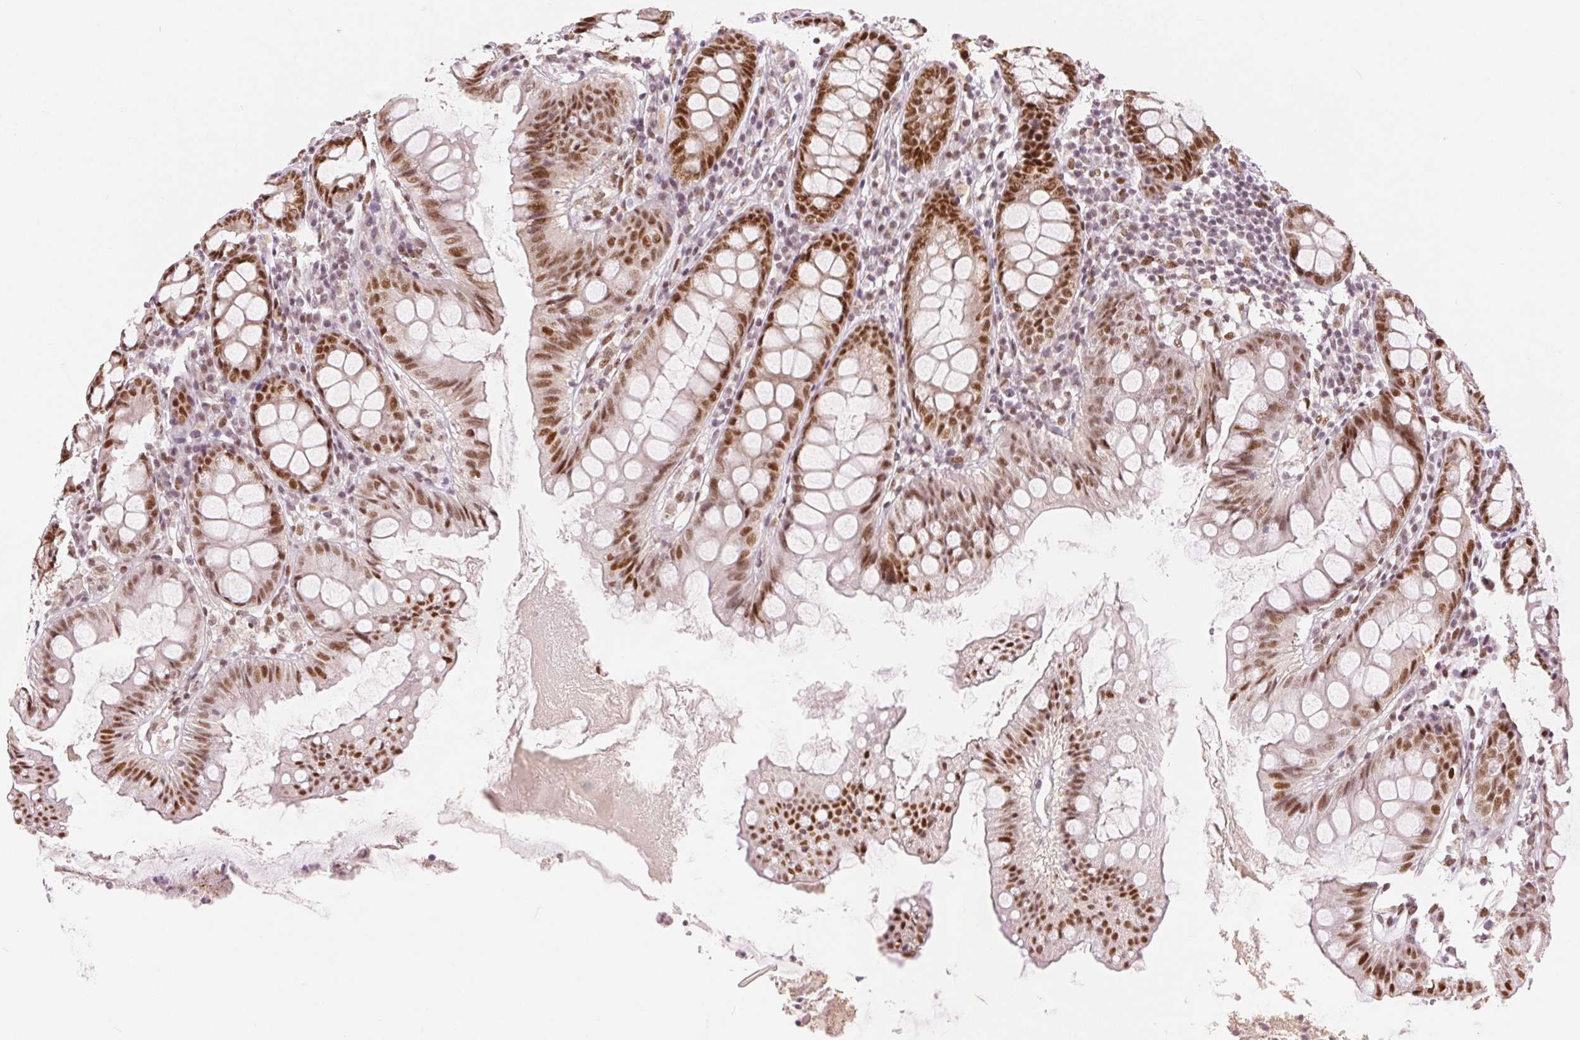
{"staining": {"intensity": "moderate", "quantity": ">75%", "location": "nuclear"}, "tissue": "colon", "cell_type": "Glandular cells", "image_type": "normal", "snomed": [{"axis": "morphology", "description": "Normal tissue, NOS"}, {"axis": "topography", "description": "Colon"}], "caption": "Protein expression by IHC shows moderate nuclear positivity in about >75% of glandular cells in unremarkable colon. The staining is performed using DAB (3,3'-diaminobenzidine) brown chromogen to label protein expression. The nuclei are counter-stained blue using hematoxylin.", "gene": "ZNF703", "patient": {"sex": "female", "age": 84}}